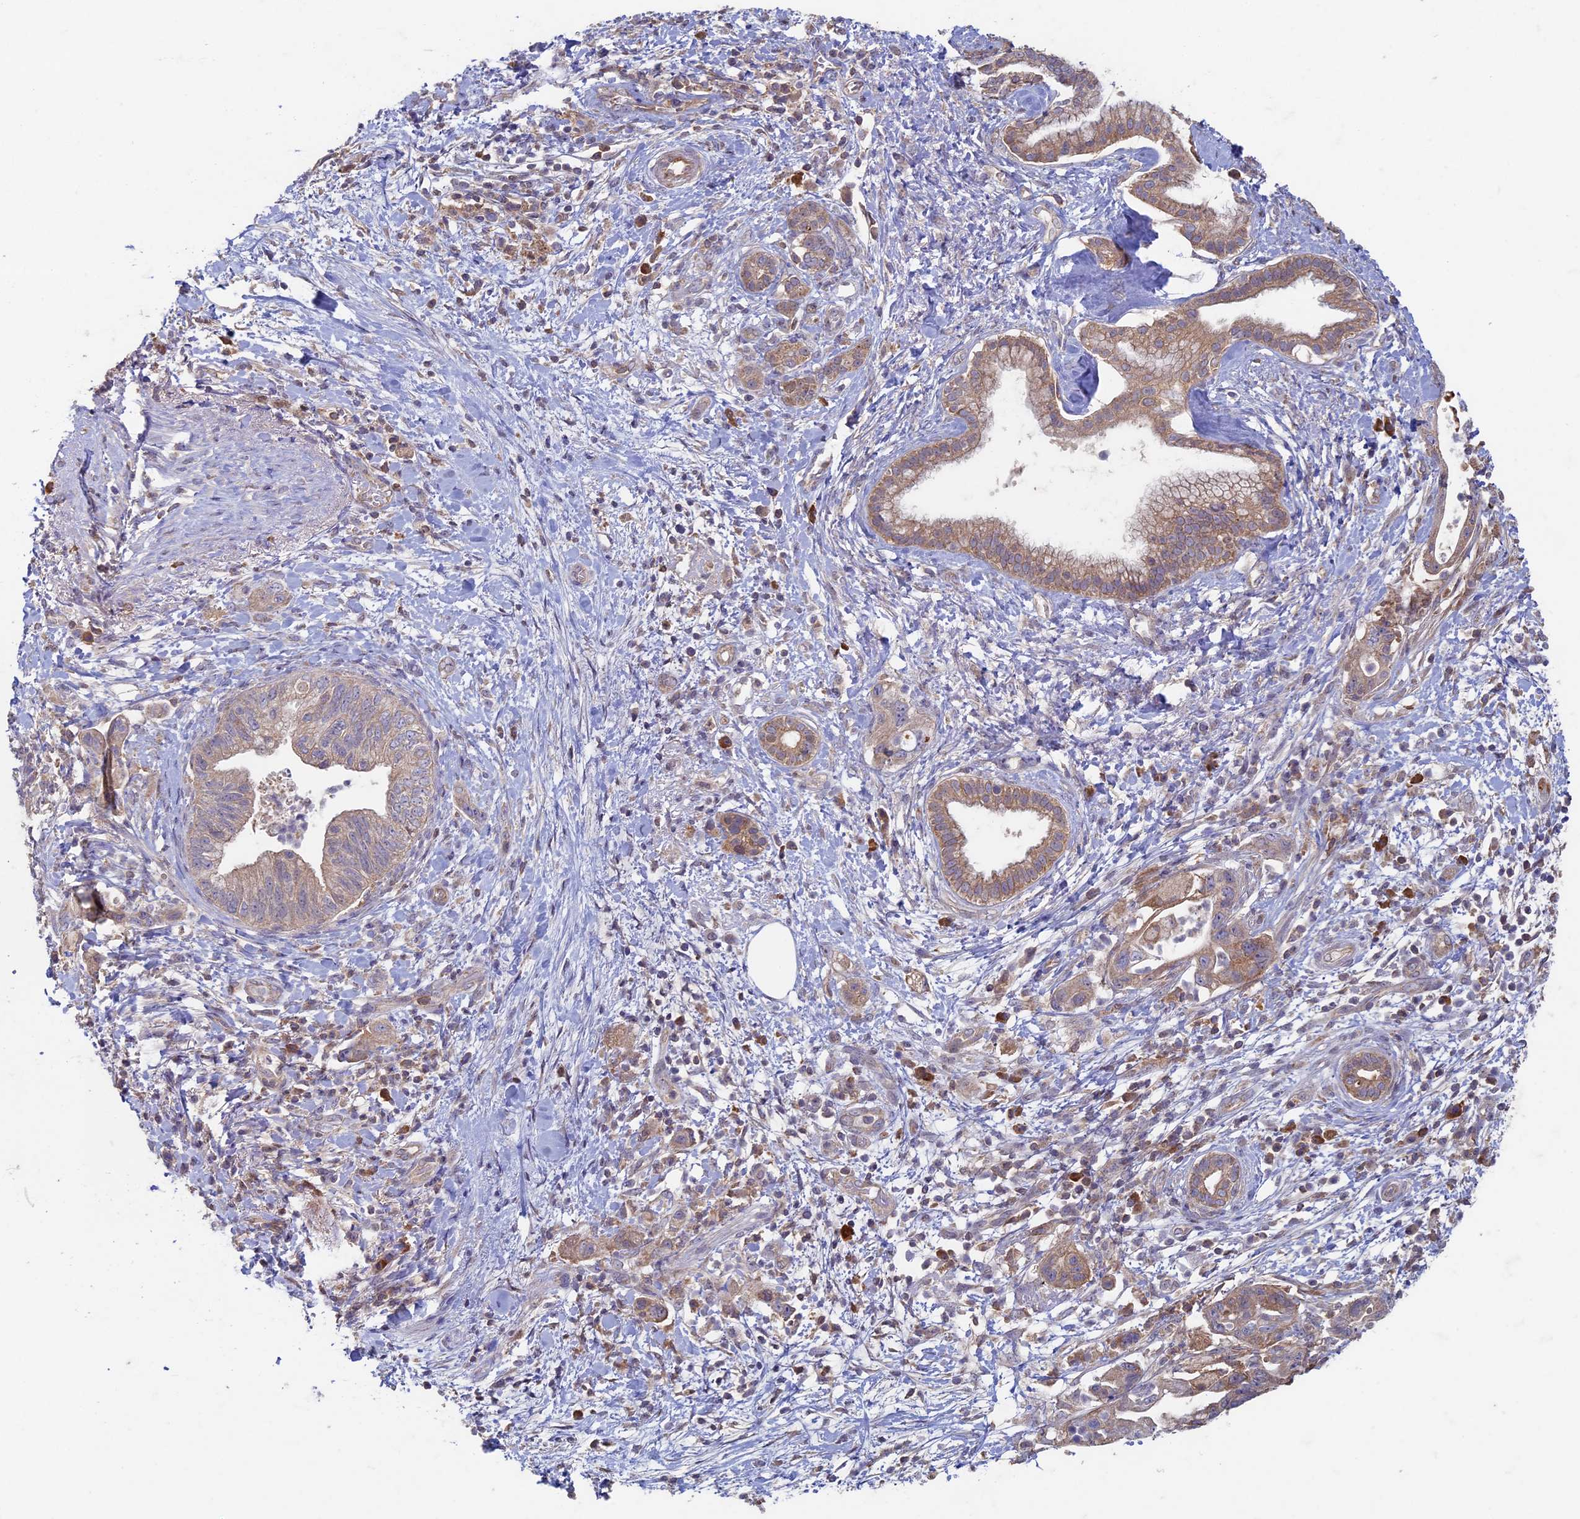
{"staining": {"intensity": "moderate", "quantity": "25%-75%", "location": "cytoplasmic/membranous"}, "tissue": "pancreatic cancer", "cell_type": "Tumor cells", "image_type": "cancer", "snomed": [{"axis": "morphology", "description": "Adenocarcinoma, NOS"}, {"axis": "topography", "description": "Pancreas"}], "caption": "This micrograph reveals pancreatic adenocarcinoma stained with IHC to label a protein in brown. The cytoplasmic/membranous of tumor cells show moderate positivity for the protein. Nuclei are counter-stained blue.", "gene": "RCCD1", "patient": {"sex": "female", "age": 73}}